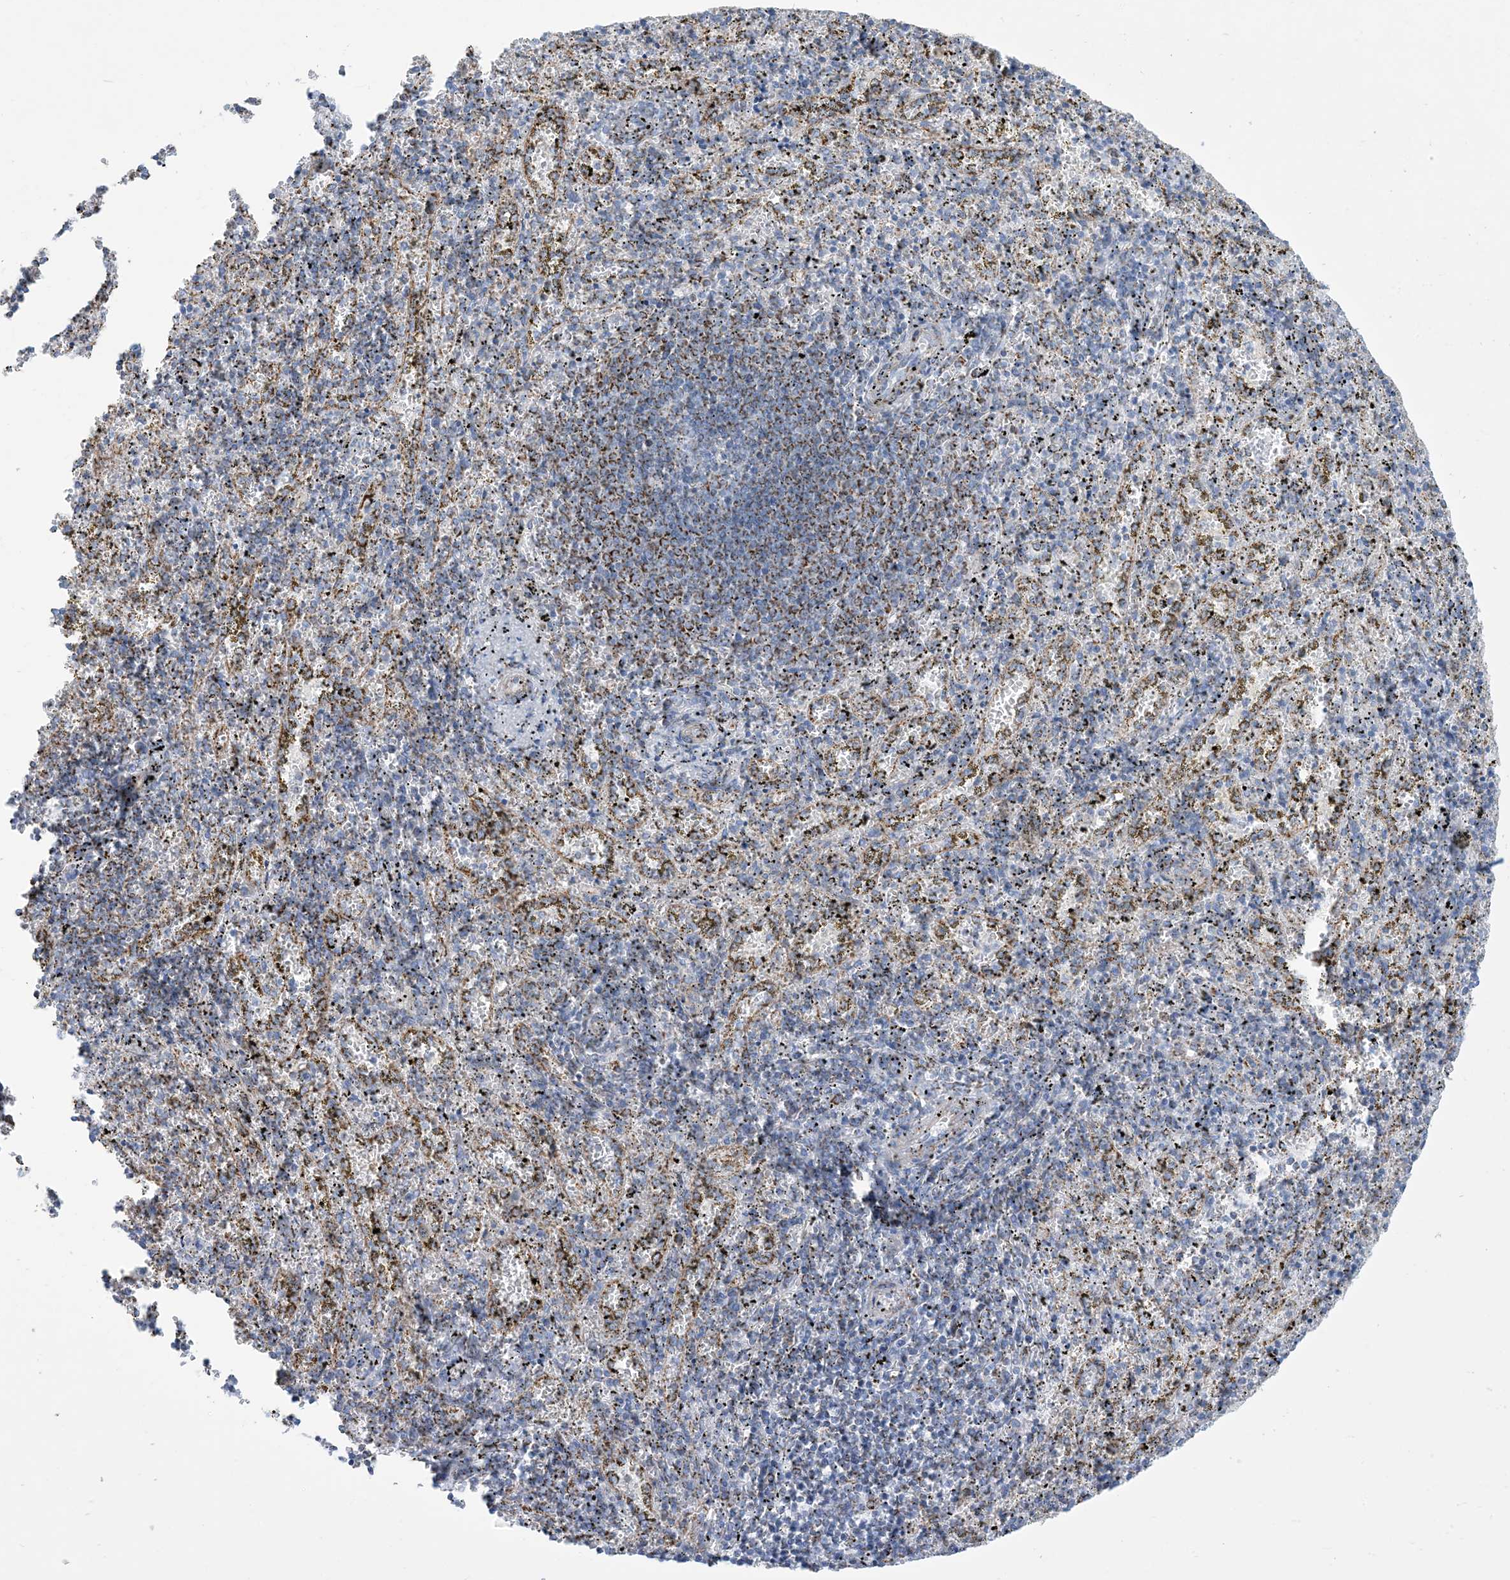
{"staining": {"intensity": "strong", "quantity": "<25%", "location": "cytoplasmic/membranous"}, "tissue": "spleen", "cell_type": "Cells in red pulp", "image_type": "normal", "snomed": [{"axis": "morphology", "description": "Normal tissue, NOS"}, {"axis": "topography", "description": "Spleen"}], "caption": "Immunohistochemical staining of benign human spleen exhibits medium levels of strong cytoplasmic/membranous staining in approximately <25% of cells in red pulp.", "gene": "SAMM50", "patient": {"sex": "male", "age": 11}}